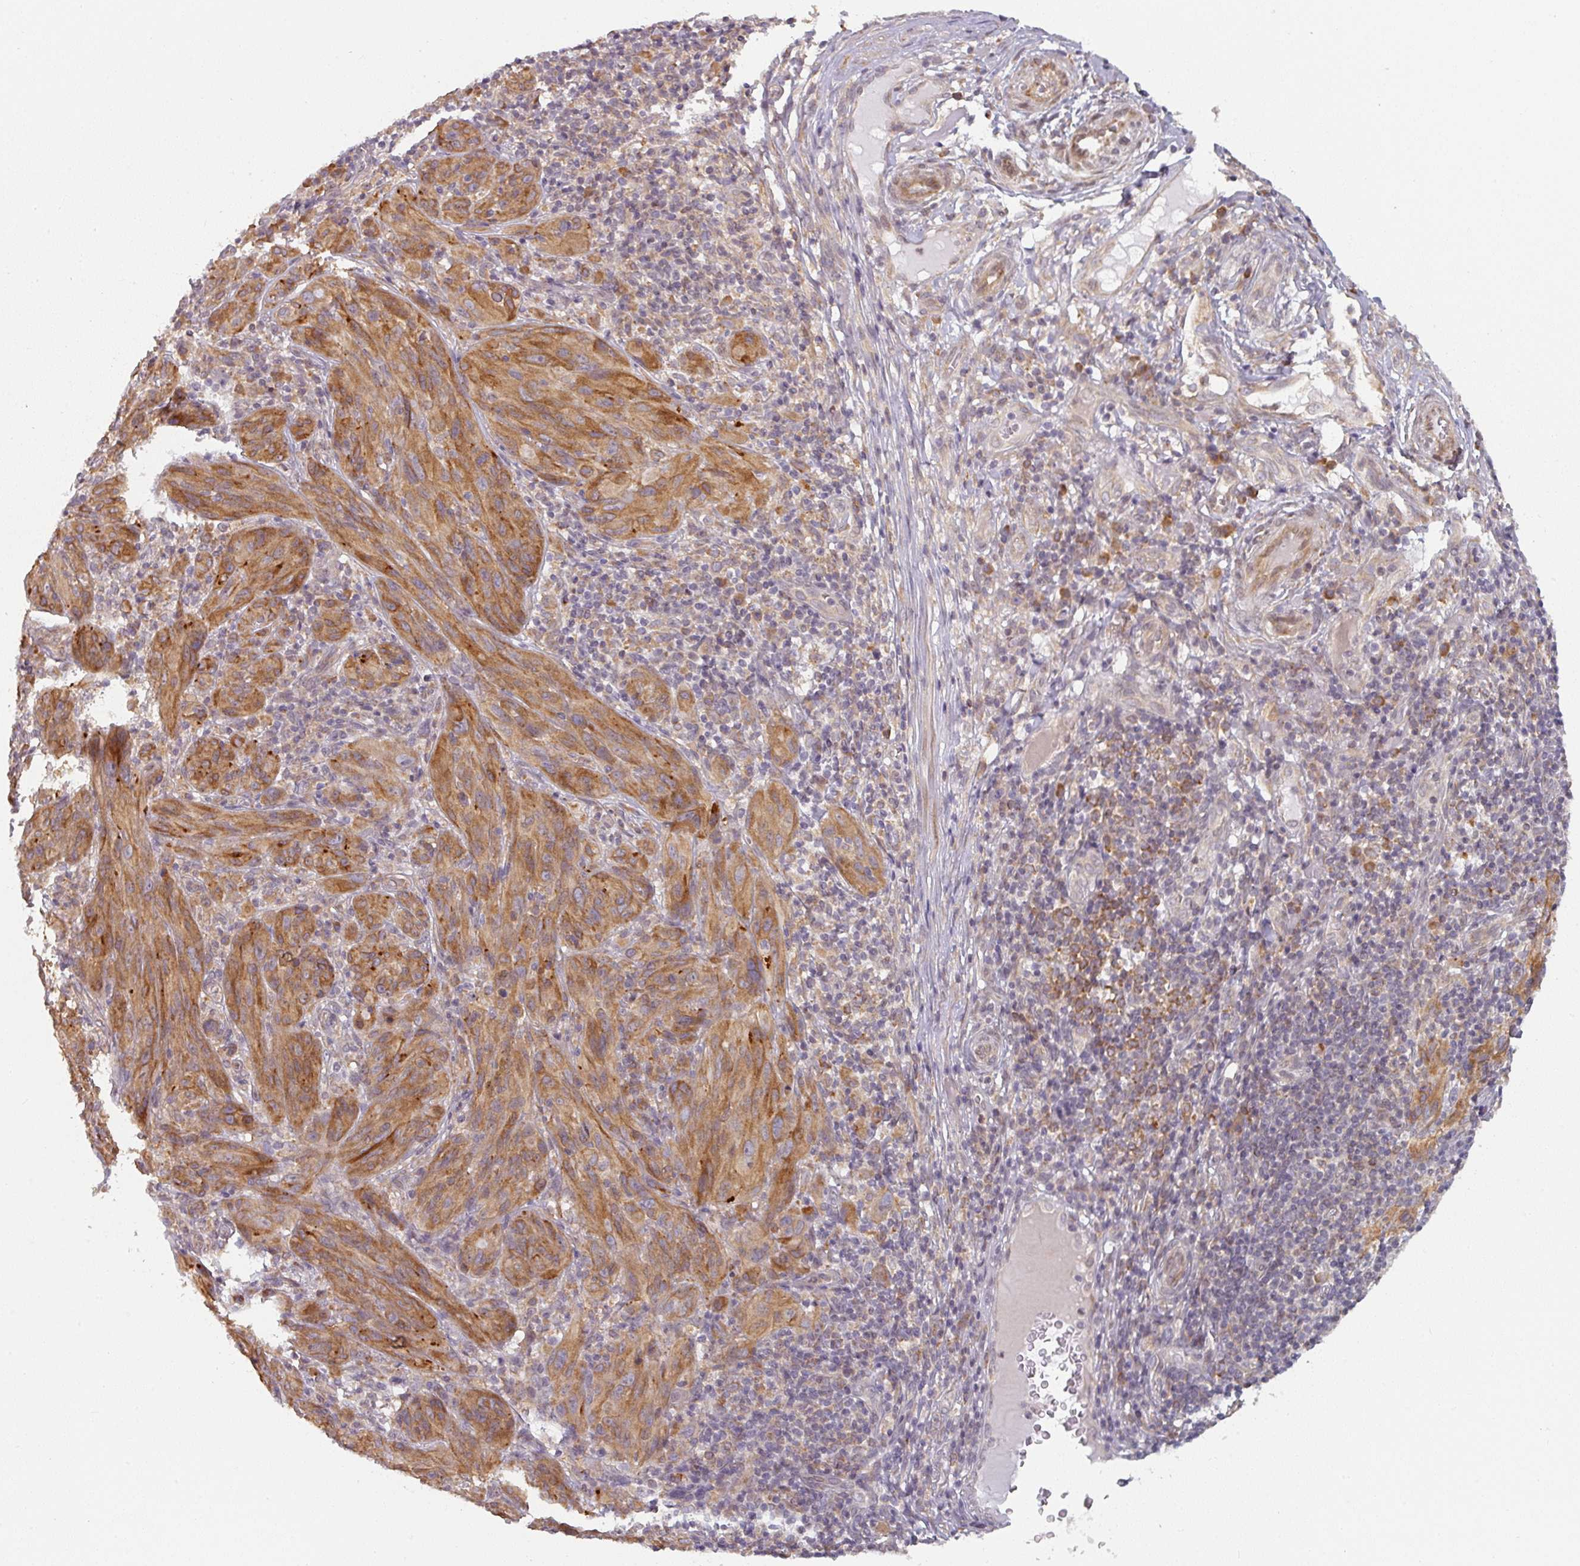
{"staining": {"intensity": "moderate", "quantity": ">75%", "location": "cytoplasmic/membranous"}, "tissue": "melanoma", "cell_type": "Tumor cells", "image_type": "cancer", "snomed": [{"axis": "morphology", "description": "Malignant melanoma, NOS"}, {"axis": "topography", "description": "Skin of head"}], "caption": "Moderate cytoplasmic/membranous positivity for a protein is seen in about >75% of tumor cells of malignant melanoma using IHC.", "gene": "TAPT1", "patient": {"sex": "male", "age": 96}}